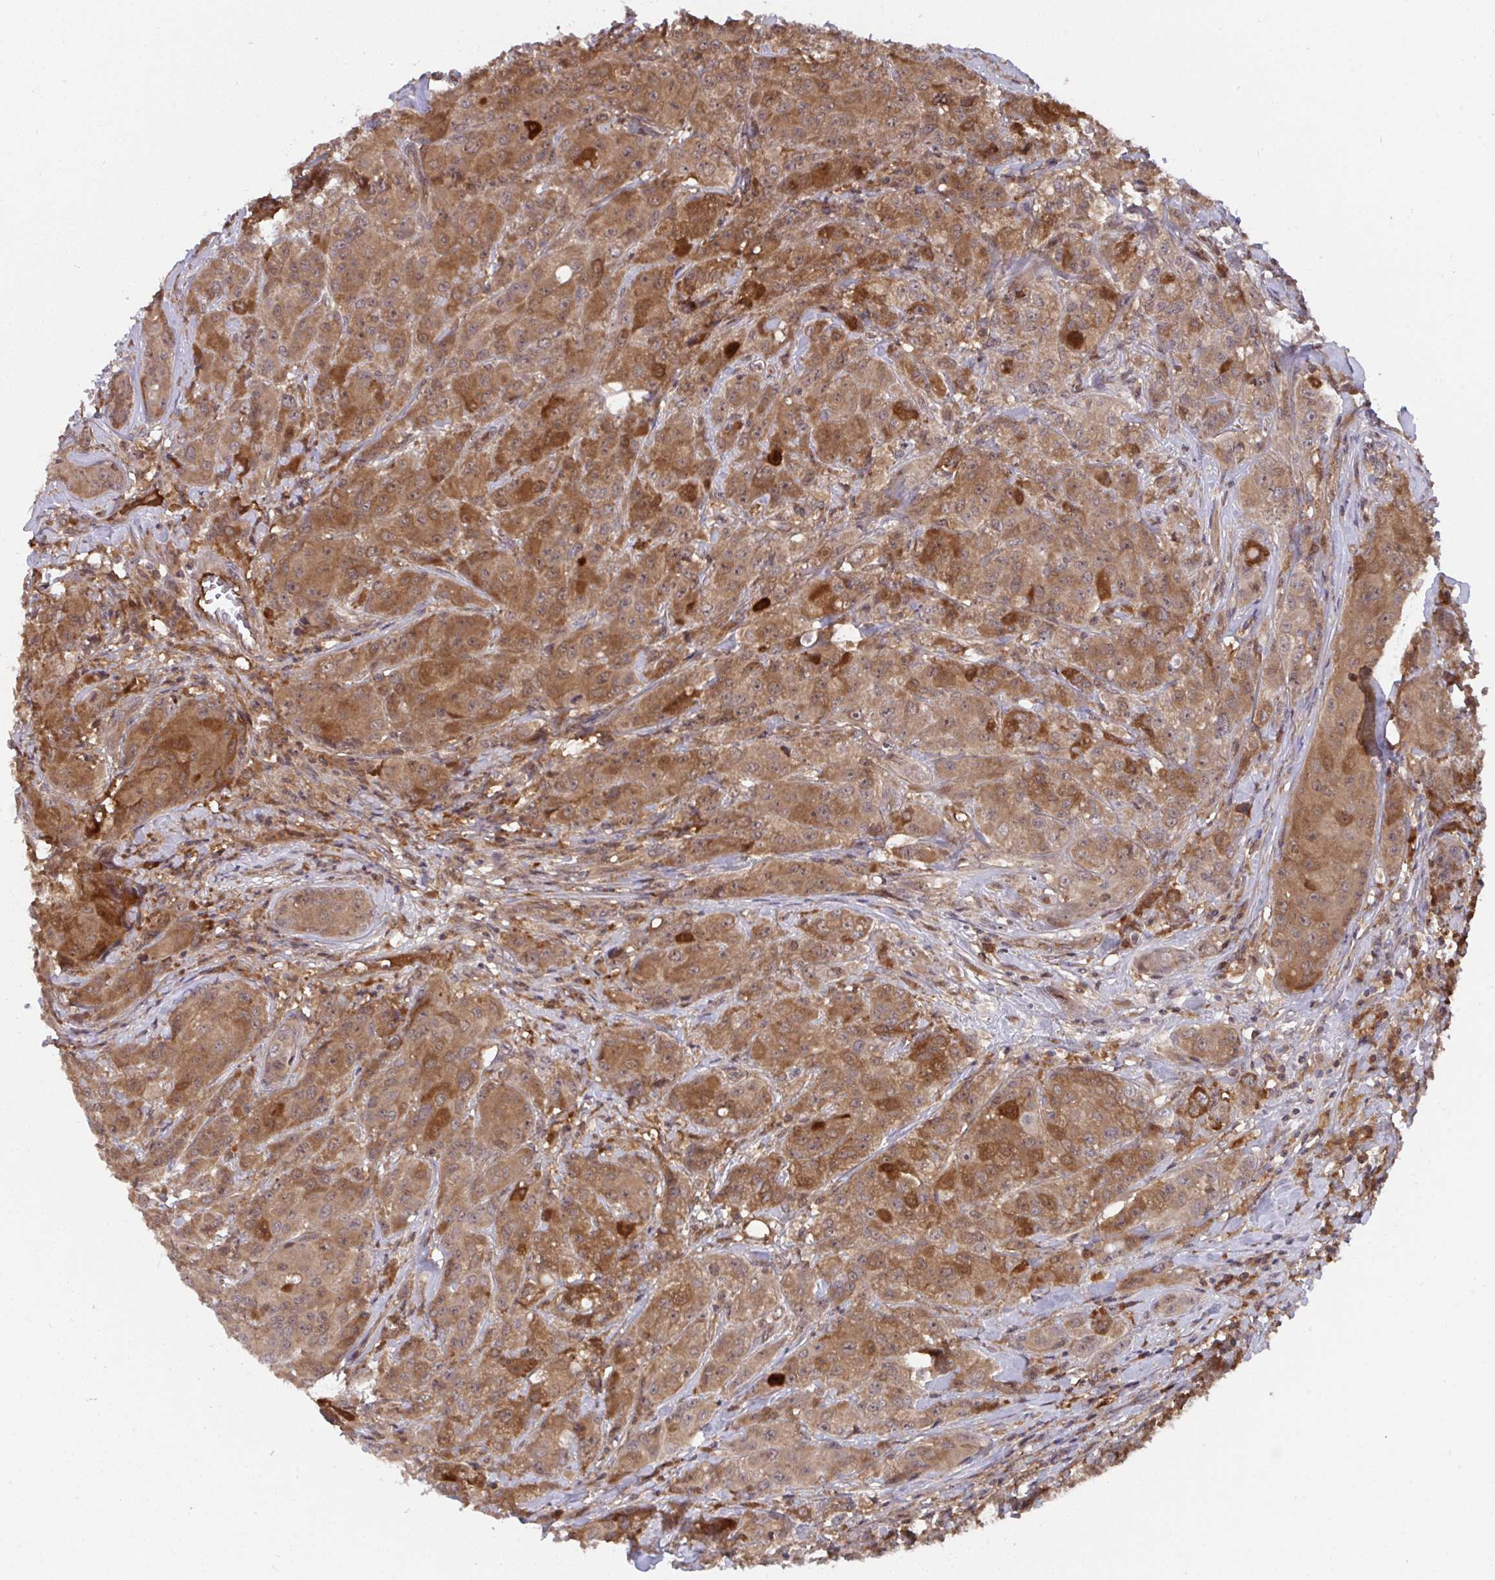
{"staining": {"intensity": "moderate", "quantity": ">75%", "location": "cytoplasmic/membranous"}, "tissue": "breast cancer", "cell_type": "Tumor cells", "image_type": "cancer", "snomed": [{"axis": "morphology", "description": "Normal tissue, NOS"}, {"axis": "morphology", "description": "Duct carcinoma"}, {"axis": "topography", "description": "Breast"}], "caption": "Protein staining by immunohistochemistry (IHC) exhibits moderate cytoplasmic/membranous staining in about >75% of tumor cells in breast infiltrating ductal carcinoma.", "gene": "TIGAR", "patient": {"sex": "female", "age": 43}}